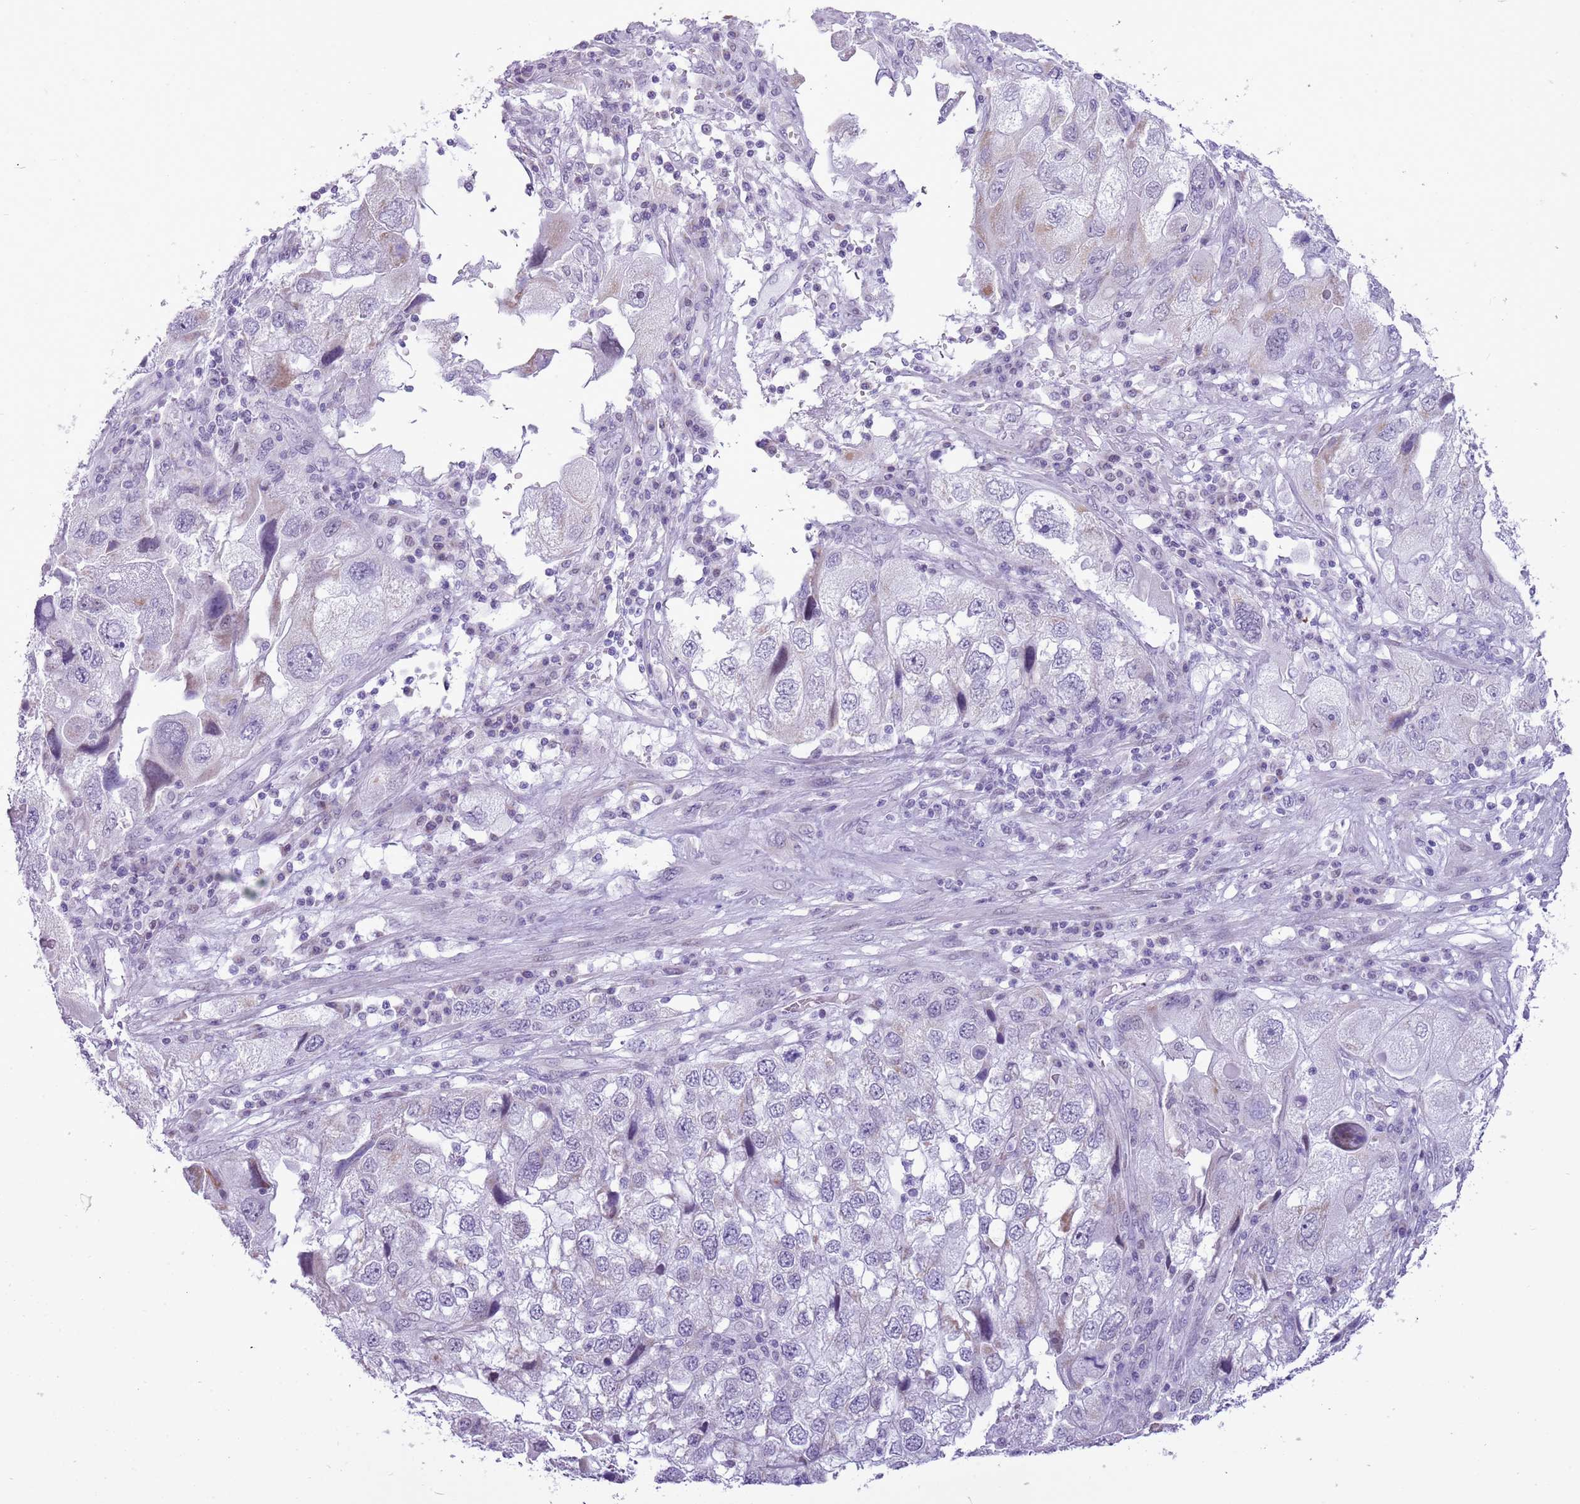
{"staining": {"intensity": "weak", "quantity": "<25%", "location": "cytoplasmic/membranous"}, "tissue": "endometrial cancer", "cell_type": "Tumor cells", "image_type": "cancer", "snomed": [{"axis": "morphology", "description": "Adenocarcinoma, NOS"}, {"axis": "topography", "description": "Endometrium"}], "caption": "A high-resolution micrograph shows IHC staining of endometrial adenocarcinoma, which displays no significant positivity in tumor cells.", "gene": "RPL3L", "patient": {"sex": "female", "age": 49}}